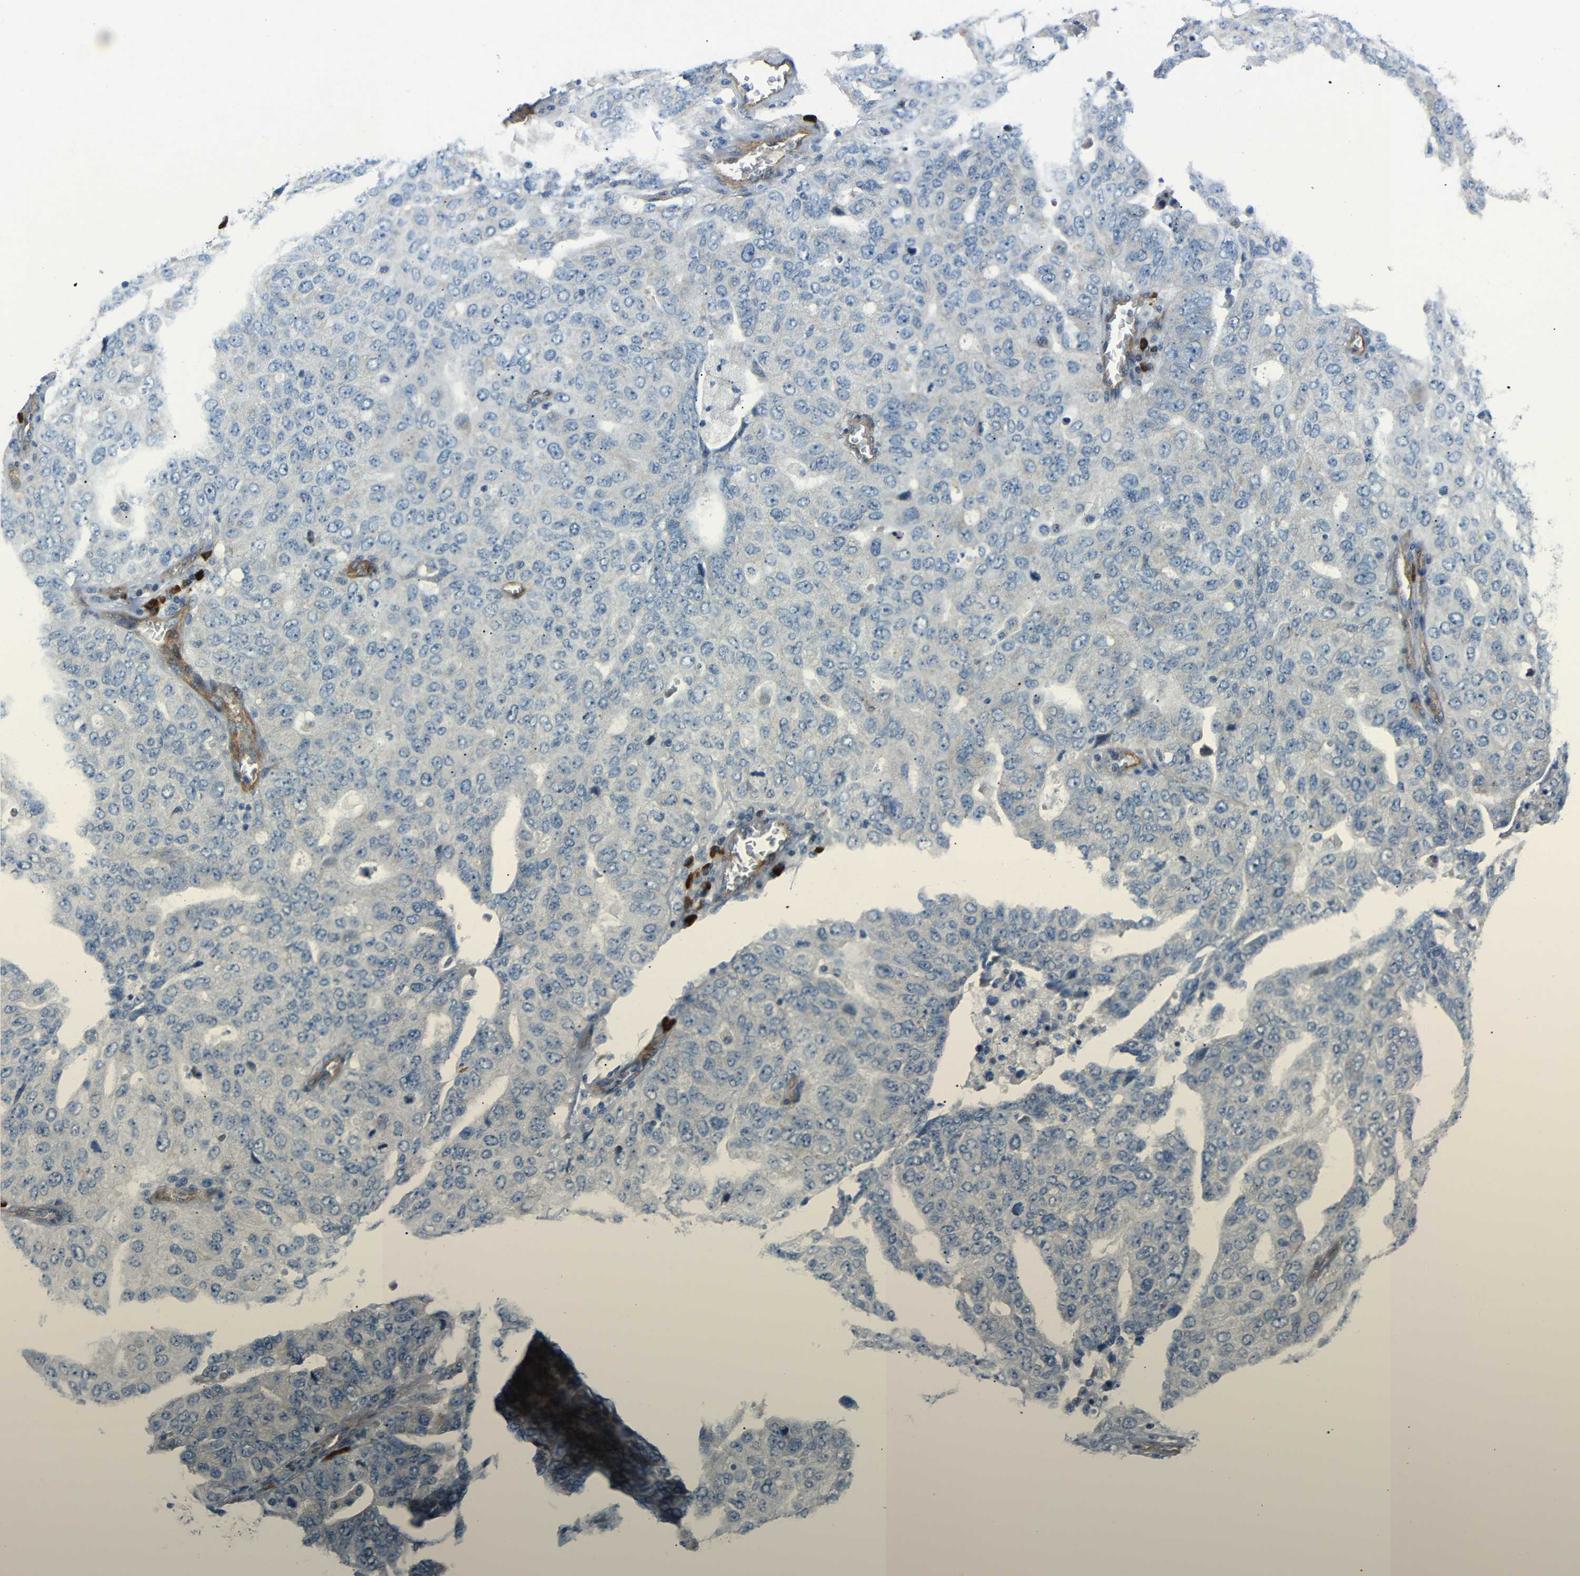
{"staining": {"intensity": "negative", "quantity": "none", "location": "none"}, "tissue": "ovarian cancer", "cell_type": "Tumor cells", "image_type": "cancer", "snomed": [{"axis": "morphology", "description": "Carcinoma, endometroid"}, {"axis": "topography", "description": "Ovary"}], "caption": "There is no significant positivity in tumor cells of ovarian endometroid carcinoma.", "gene": "MYO1B", "patient": {"sex": "female", "age": 62}}